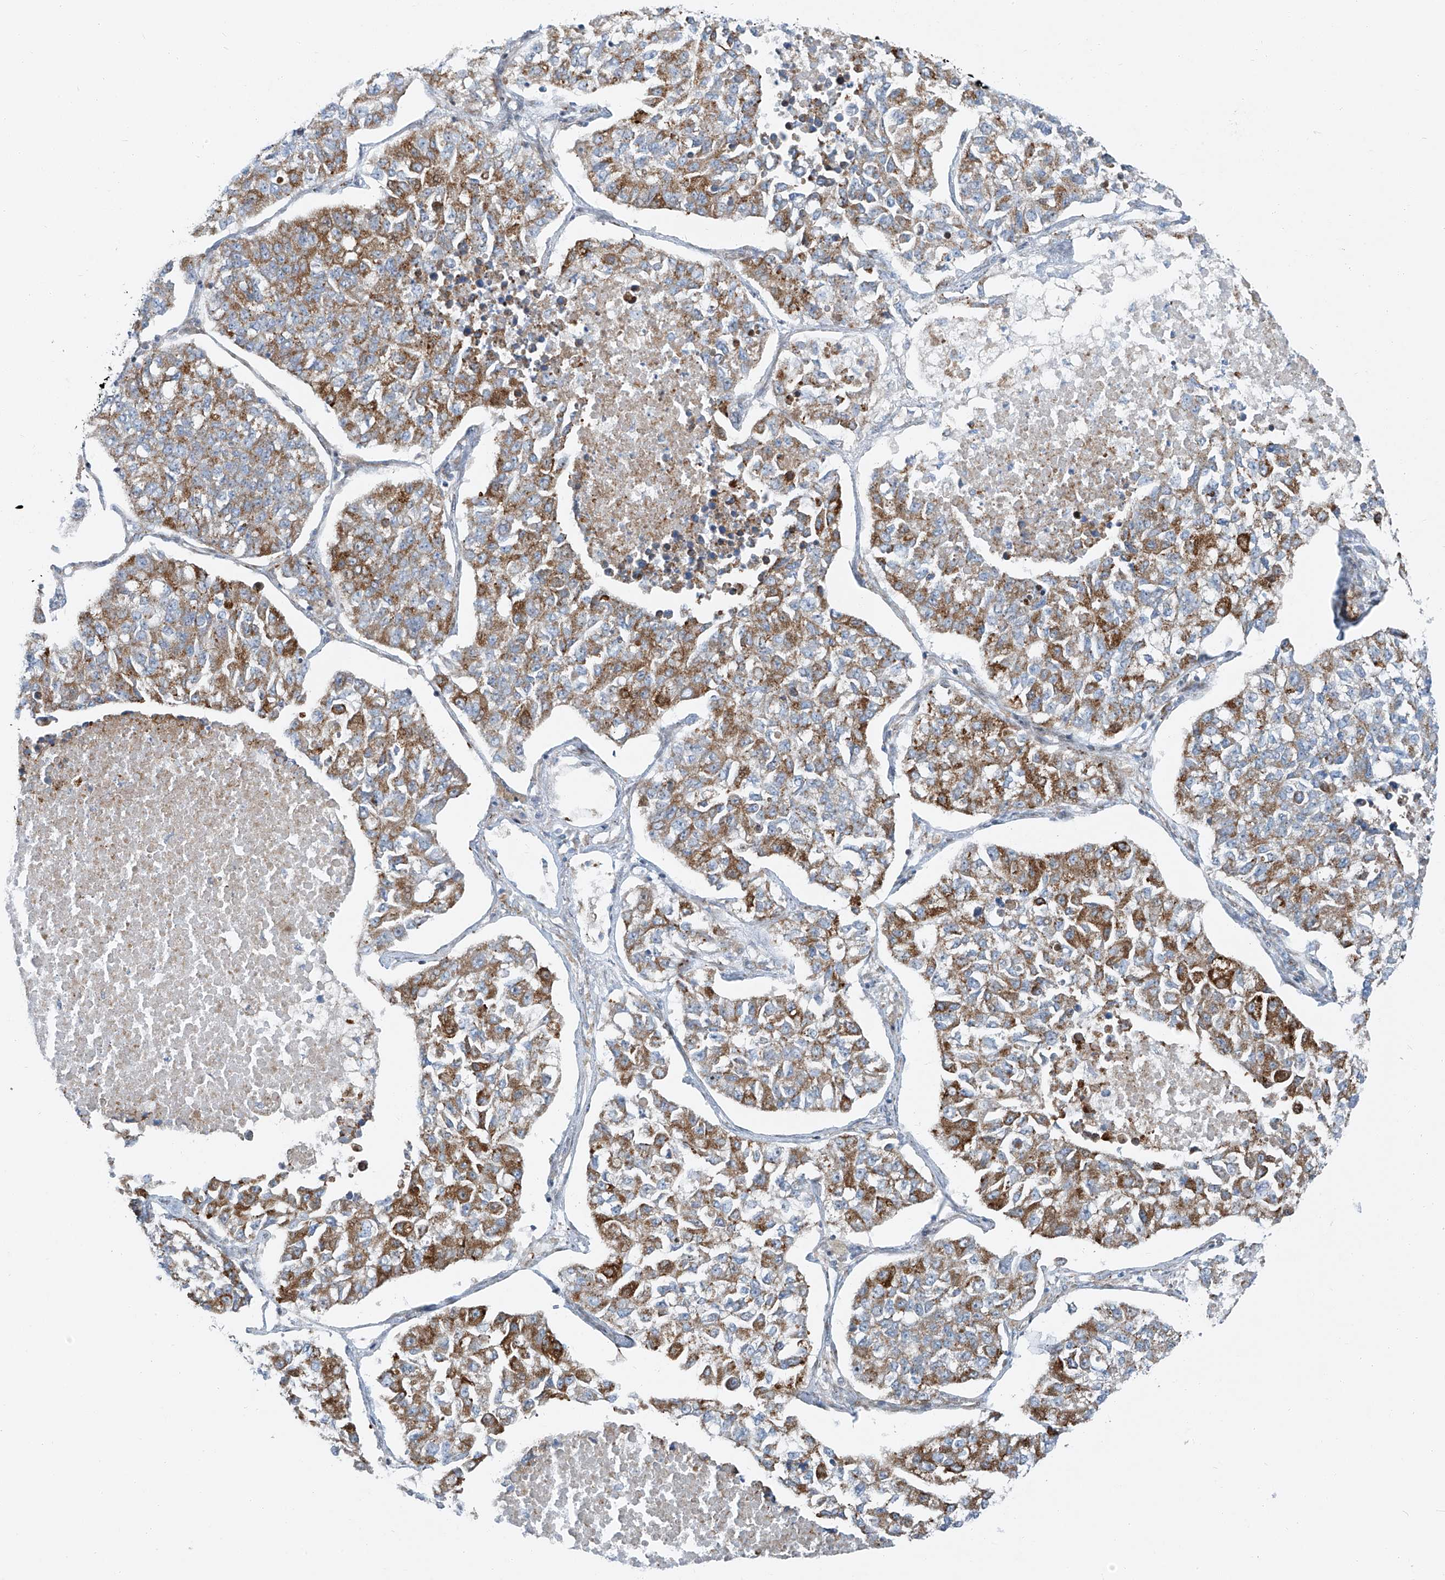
{"staining": {"intensity": "moderate", "quantity": "25%-75%", "location": "cytoplasmic/membranous"}, "tissue": "lung cancer", "cell_type": "Tumor cells", "image_type": "cancer", "snomed": [{"axis": "morphology", "description": "Adenocarcinoma, NOS"}, {"axis": "topography", "description": "Lung"}], "caption": "An IHC micrograph of neoplastic tissue is shown. Protein staining in brown labels moderate cytoplasmic/membranous positivity in adenocarcinoma (lung) within tumor cells. (Brightfield microscopy of DAB IHC at high magnification).", "gene": "HIC2", "patient": {"sex": "male", "age": 49}}